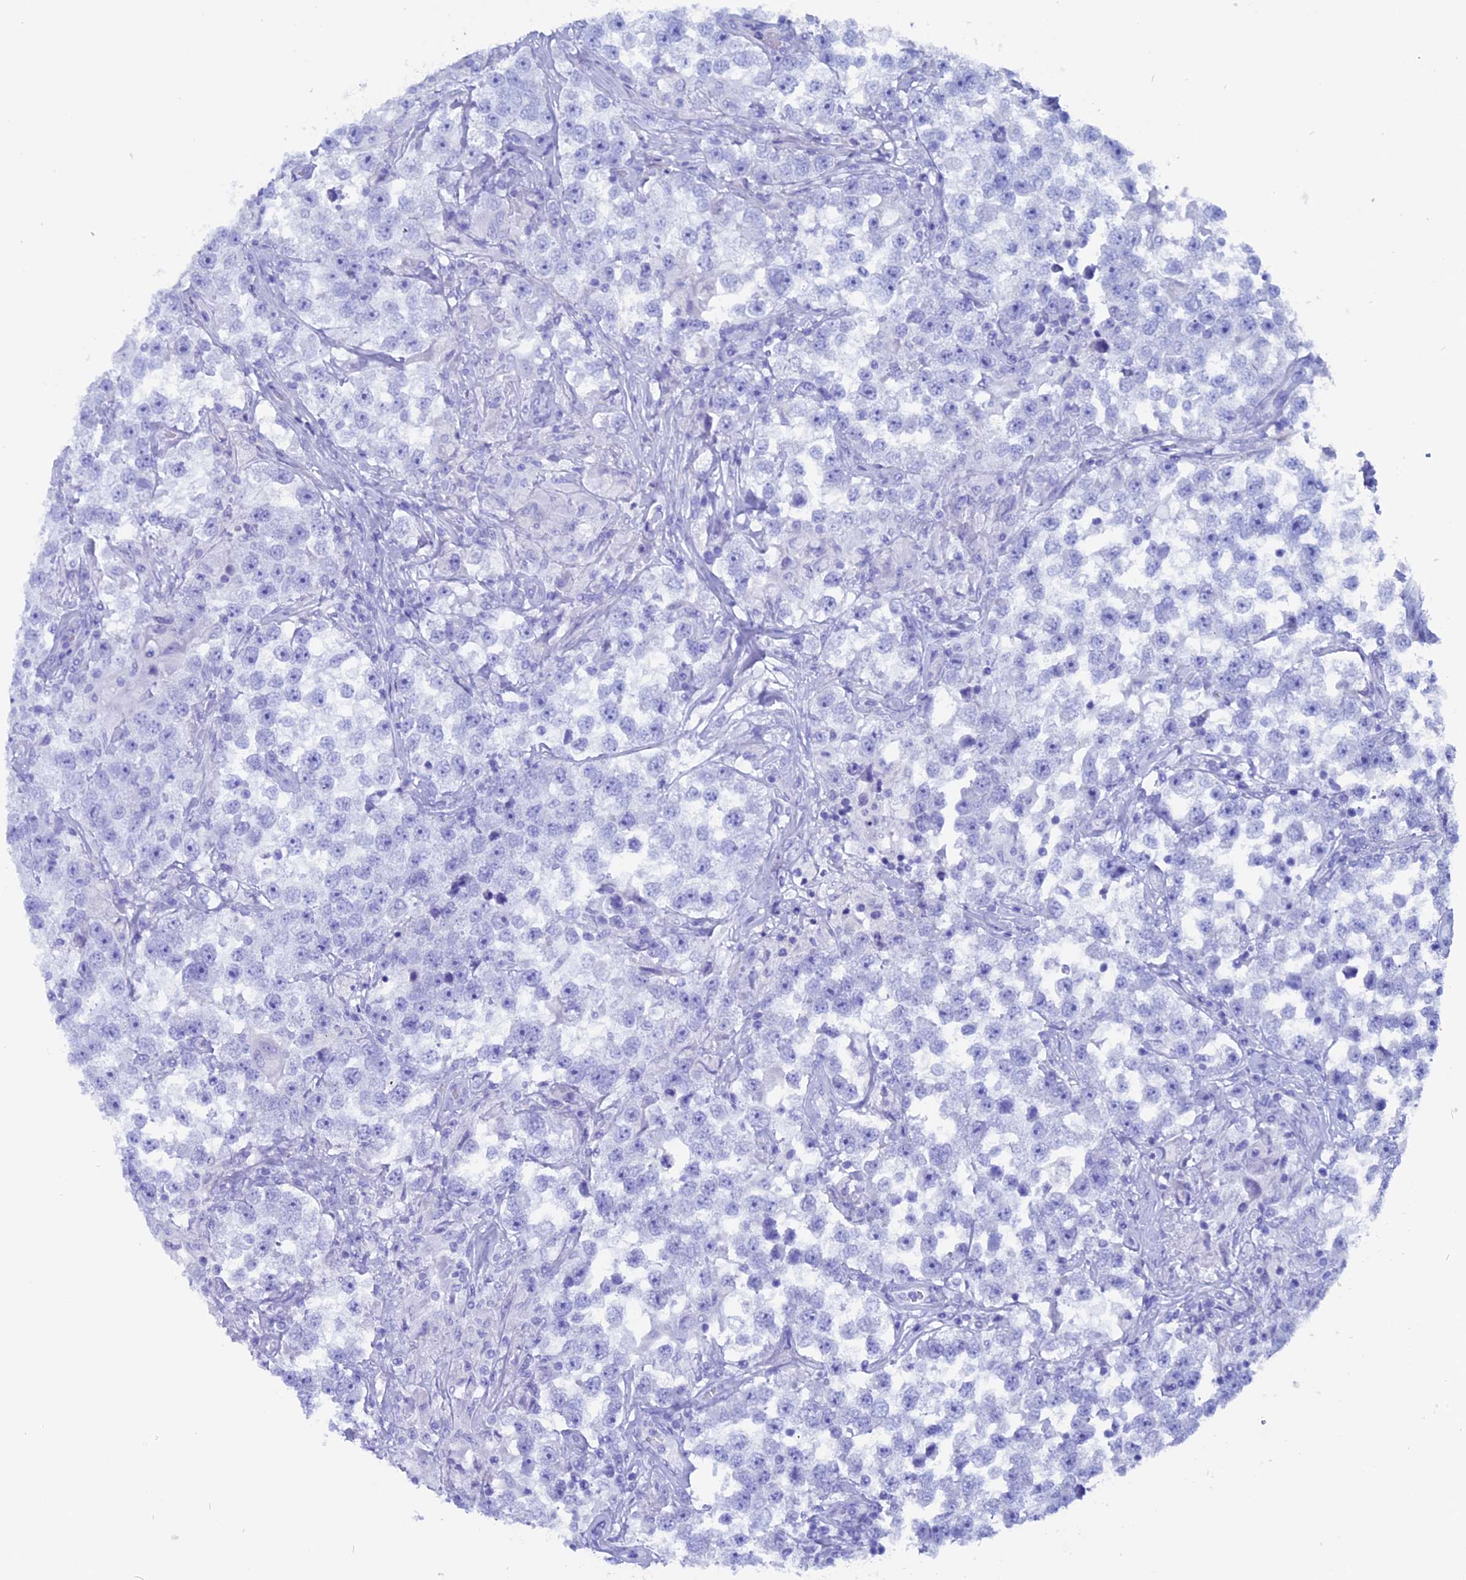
{"staining": {"intensity": "negative", "quantity": "none", "location": "none"}, "tissue": "testis cancer", "cell_type": "Tumor cells", "image_type": "cancer", "snomed": [{"axis": "morphology", "description": "Seminoma, NOS"}, {"axis": "topography", "description": "Testis"}], "caption": "IHC photomicrograph of neoplastic tissue: human seminoma (testis) stained with DAB displays no significant protein positivity in tumor cells.", "gene": "ANKRD29", "patient": {"sex": "male", "age": 46}}